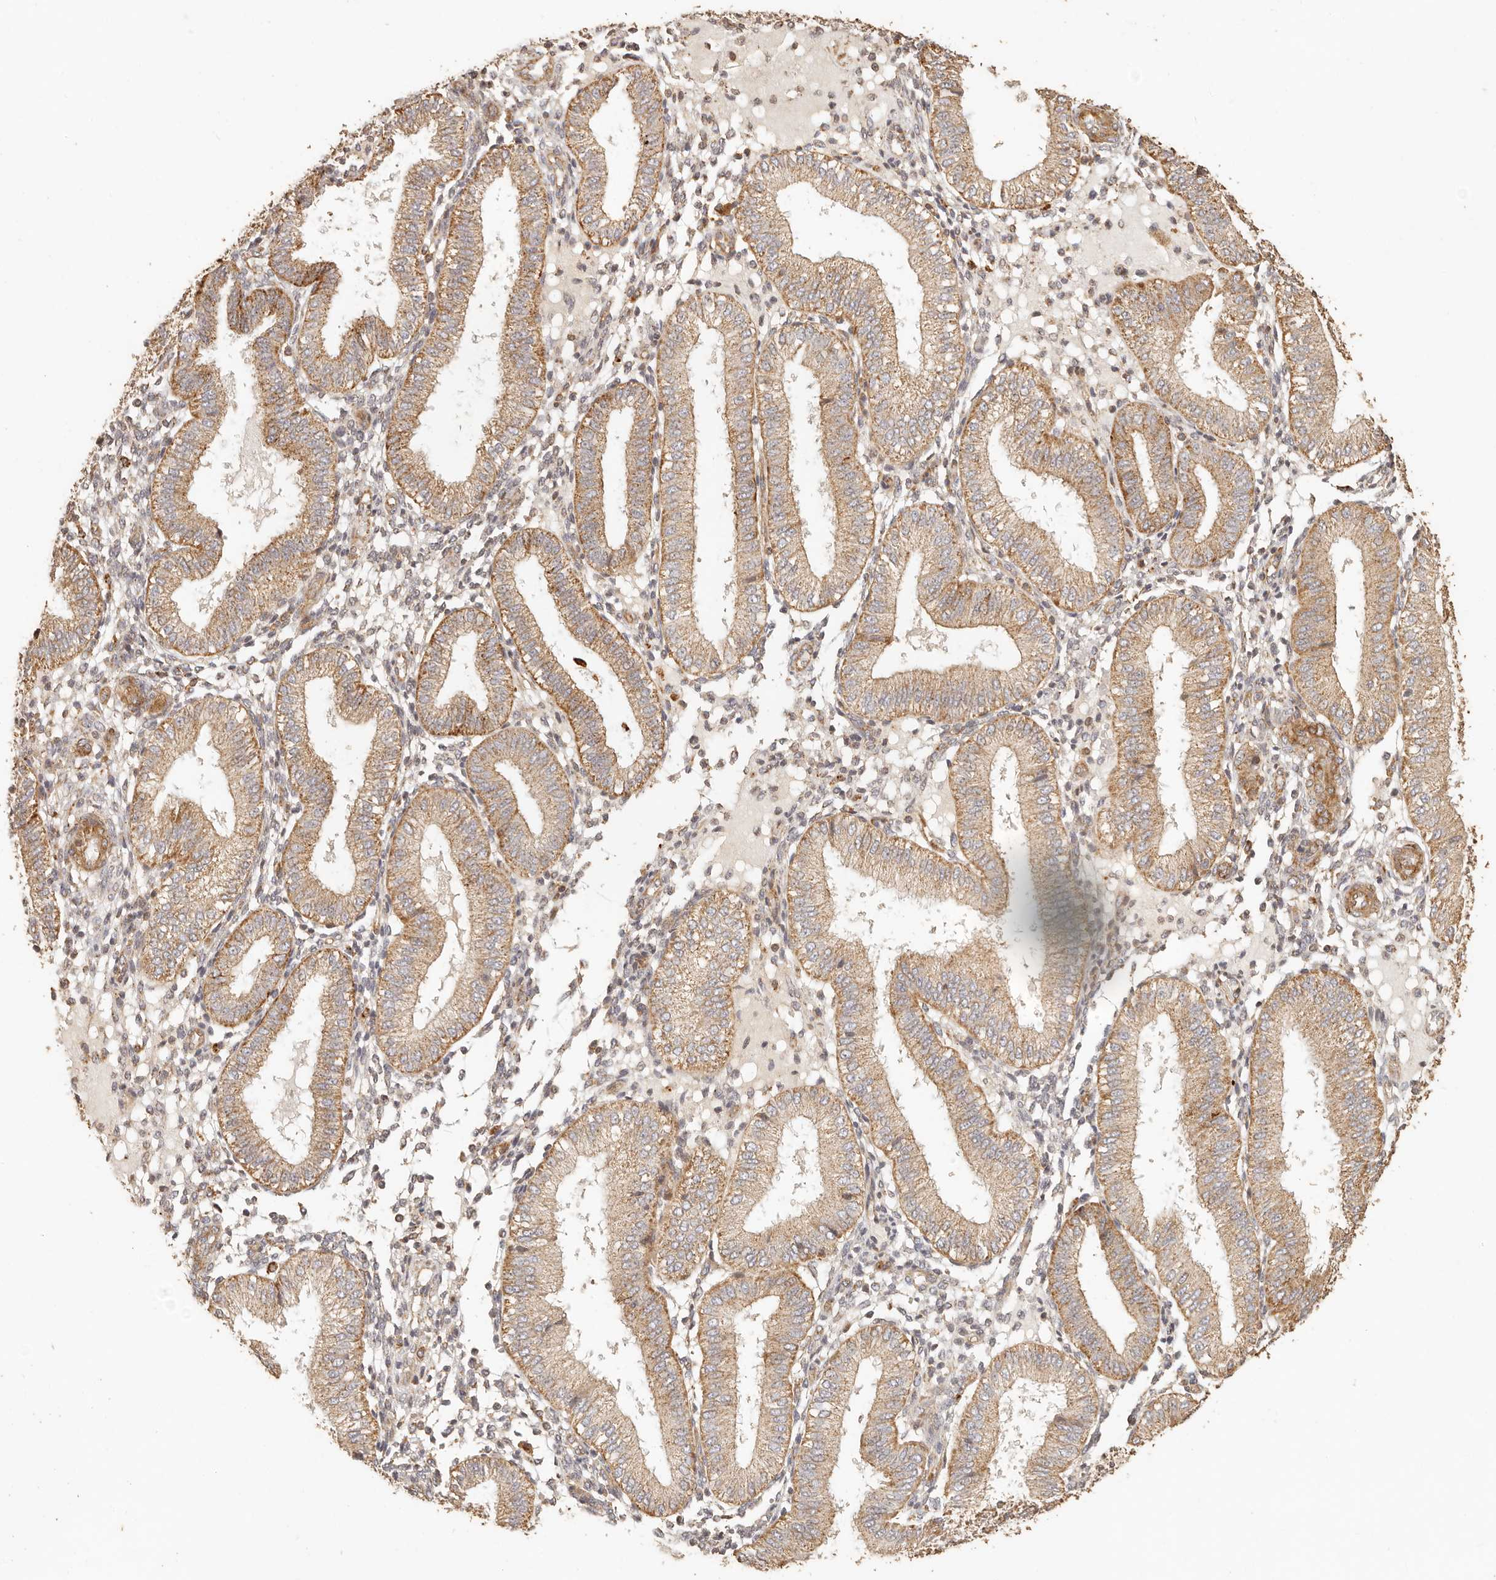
{"staining": {"intensity": "weak", "quantity": ">75%", "location": "cytoplasmic/membranous"}, "tissue": "endometrium", "cell_type": "Cells in endometrial stroma", "image_type": "normal", "snomed": [{"axis": "morphology", "description": "Normal tissue, NOS"}, {"axis": "topography", "description": "Endometrium"}], "caption": "A micrograph of human endometrium stained for a protein demonstrates weak cytoplasmic/membranous brown staining in cells in endometrial stroma. (Stains: DAB in brown, nuclei in blue, Microscopy: brightfield microscopy at high magnification).", "gene": "PTPN22", "patient": {"sex": "female", "age": 39}}